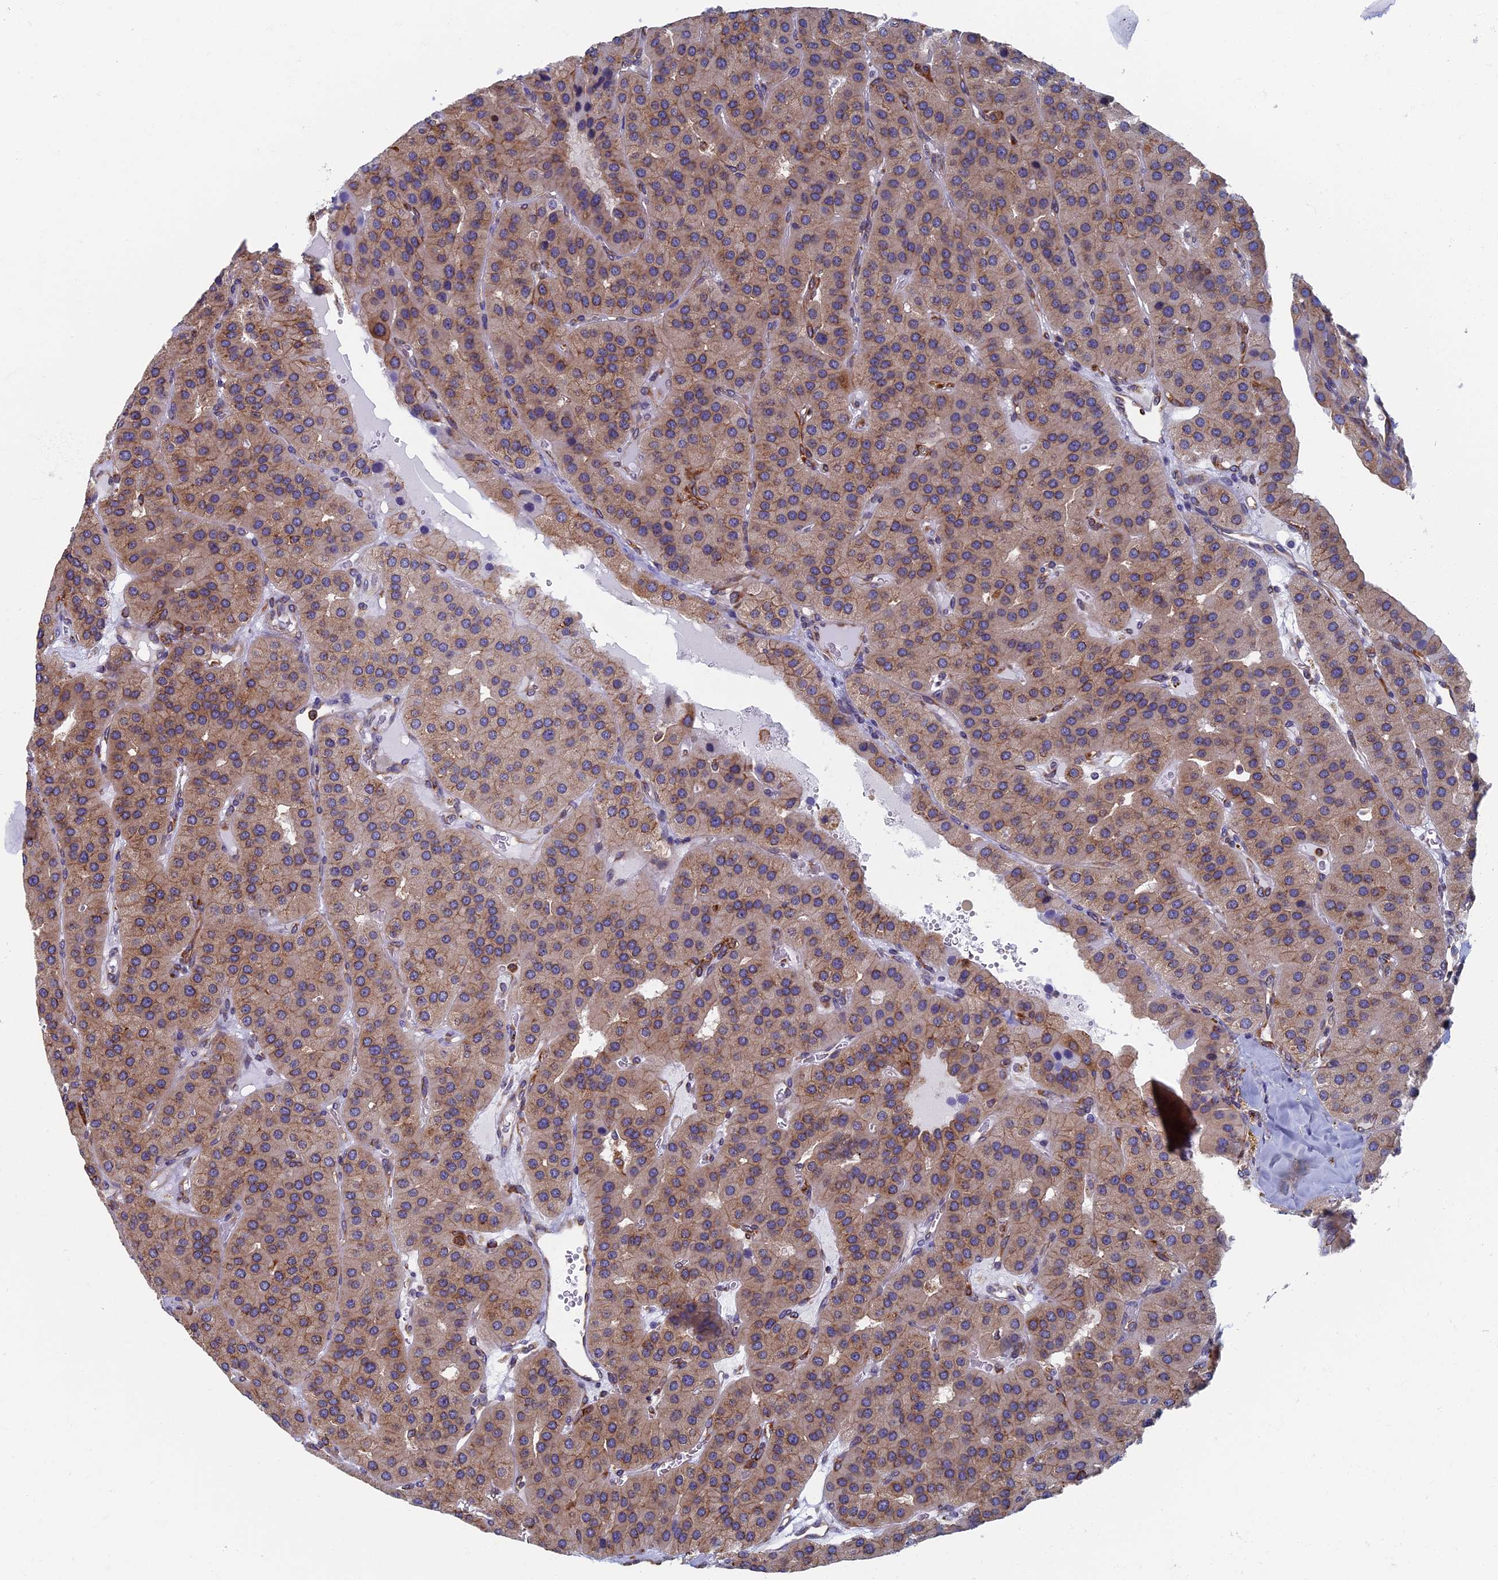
{"staining": {"intensity": "moderate", "quantity": ">75%", "location": "cytoplasmic/membranous"}, "tissue": "parathyroid gland", "cell_type": "Glandular cells", "image_type": "normal", "snomed": [{"axis": "morphology", "description": "Normal tissue, NOS"}, {"axis": "morphology", "description": "Adenoma, NOS"}, {"axis": "topography", "description": "Parathyroid gland"}], "caption": "Parathyroid gland stained with immunohistochemistry shows moderate cytoplasmic/membranous expression in about >75% of glandular cells.", "gene": "YBX1", "patient": {"sex": "female", "age": 86}}